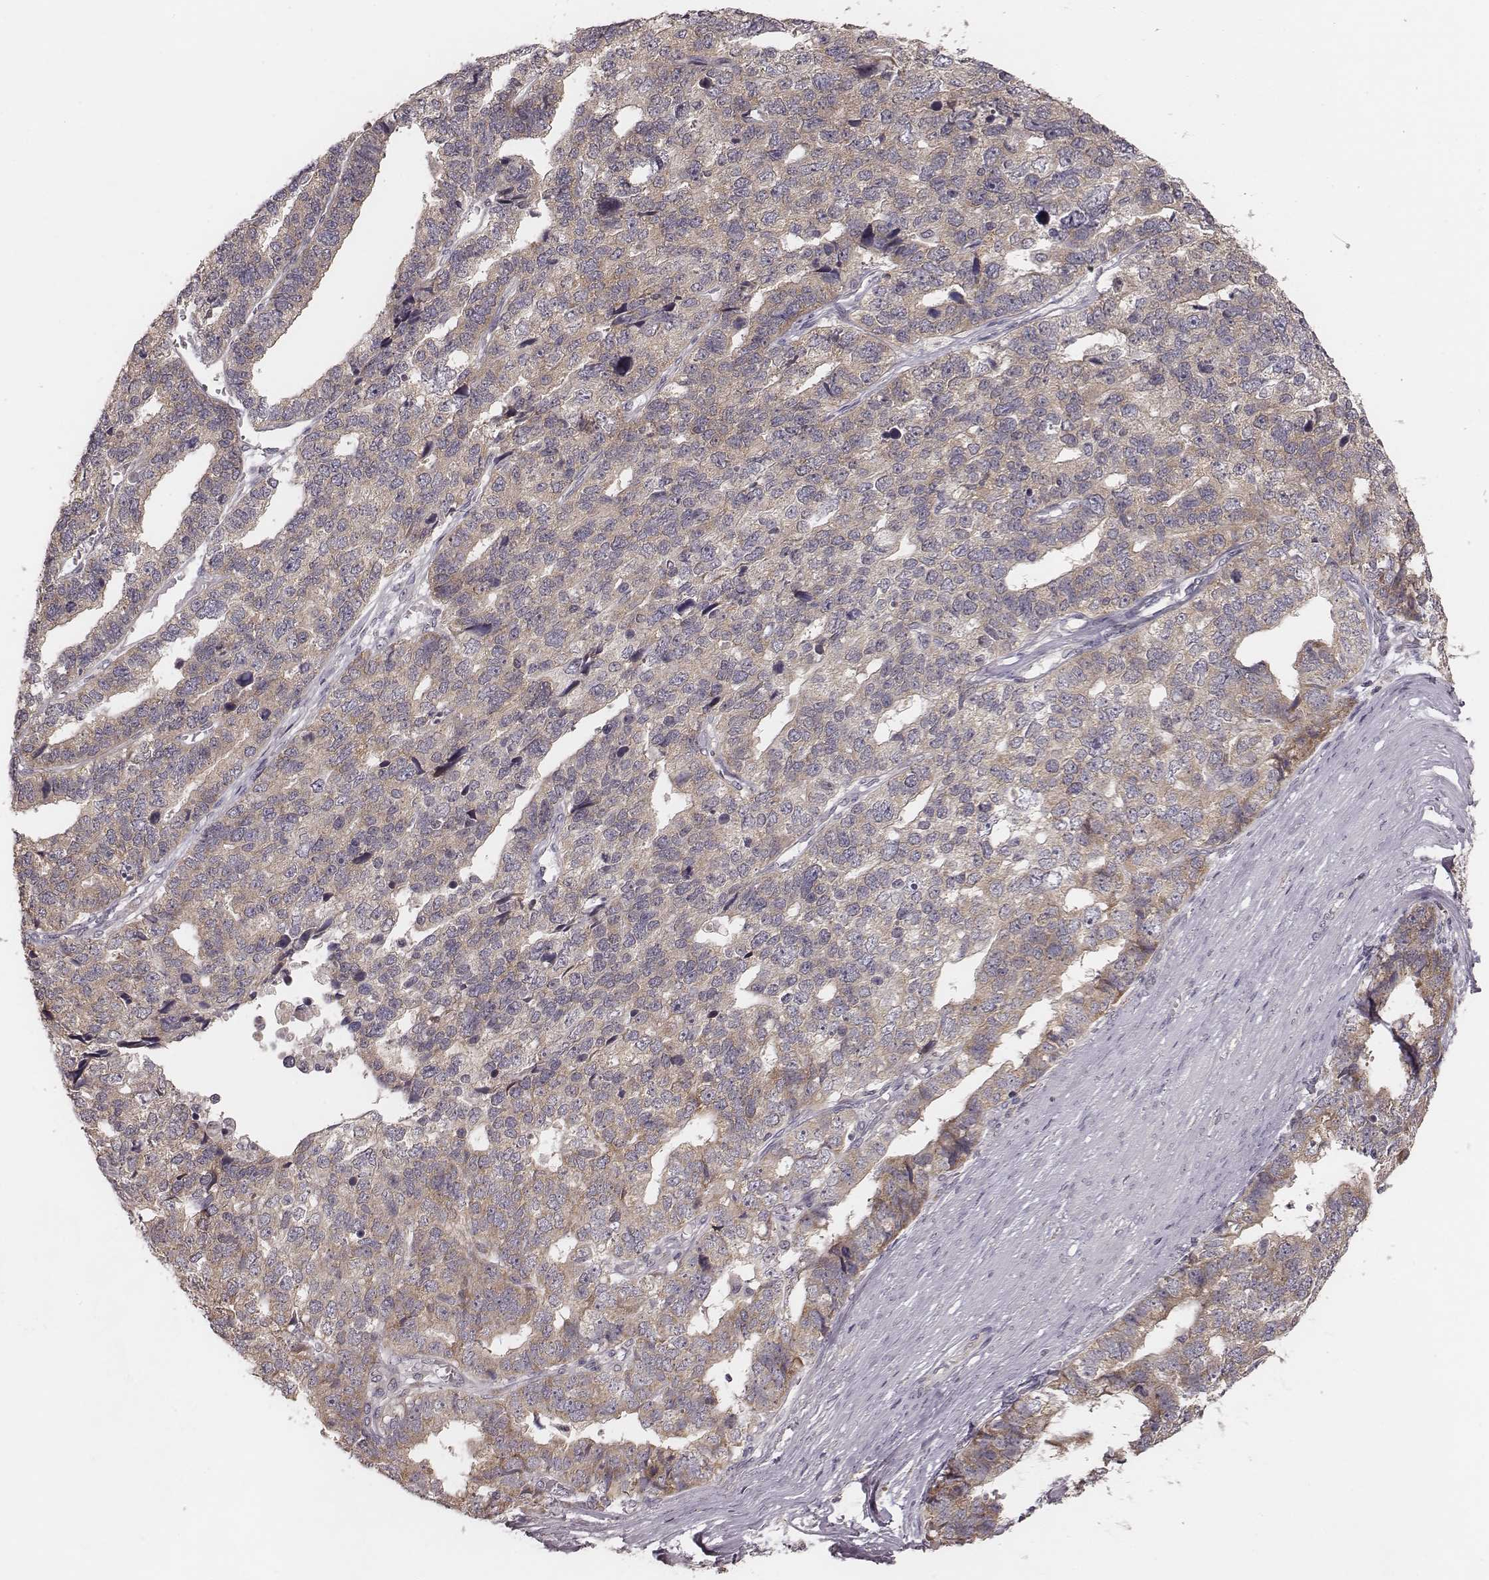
{"staining": {"intensity": "moderate", "quantity": "25%-75%", "location": "cytoplasmic/membranous"}, "tissue": "stomach cancer", "cell_type": "Tumor cells", "image_type": "cancer", "snomed": [{"axis": "morphology", "description": "Adenocarcinoma, NOS"}, {"axis": "topography", "description": "Stomach"}], "caption": "The histopathology image displays staining of adenocarcinoma (stomach), revealing moderate cytoplasmic/membranous protein expression (brown color) within tumor cells.", "gene": "P2RX5", "patient": {"sex": "male", "age": 69}}